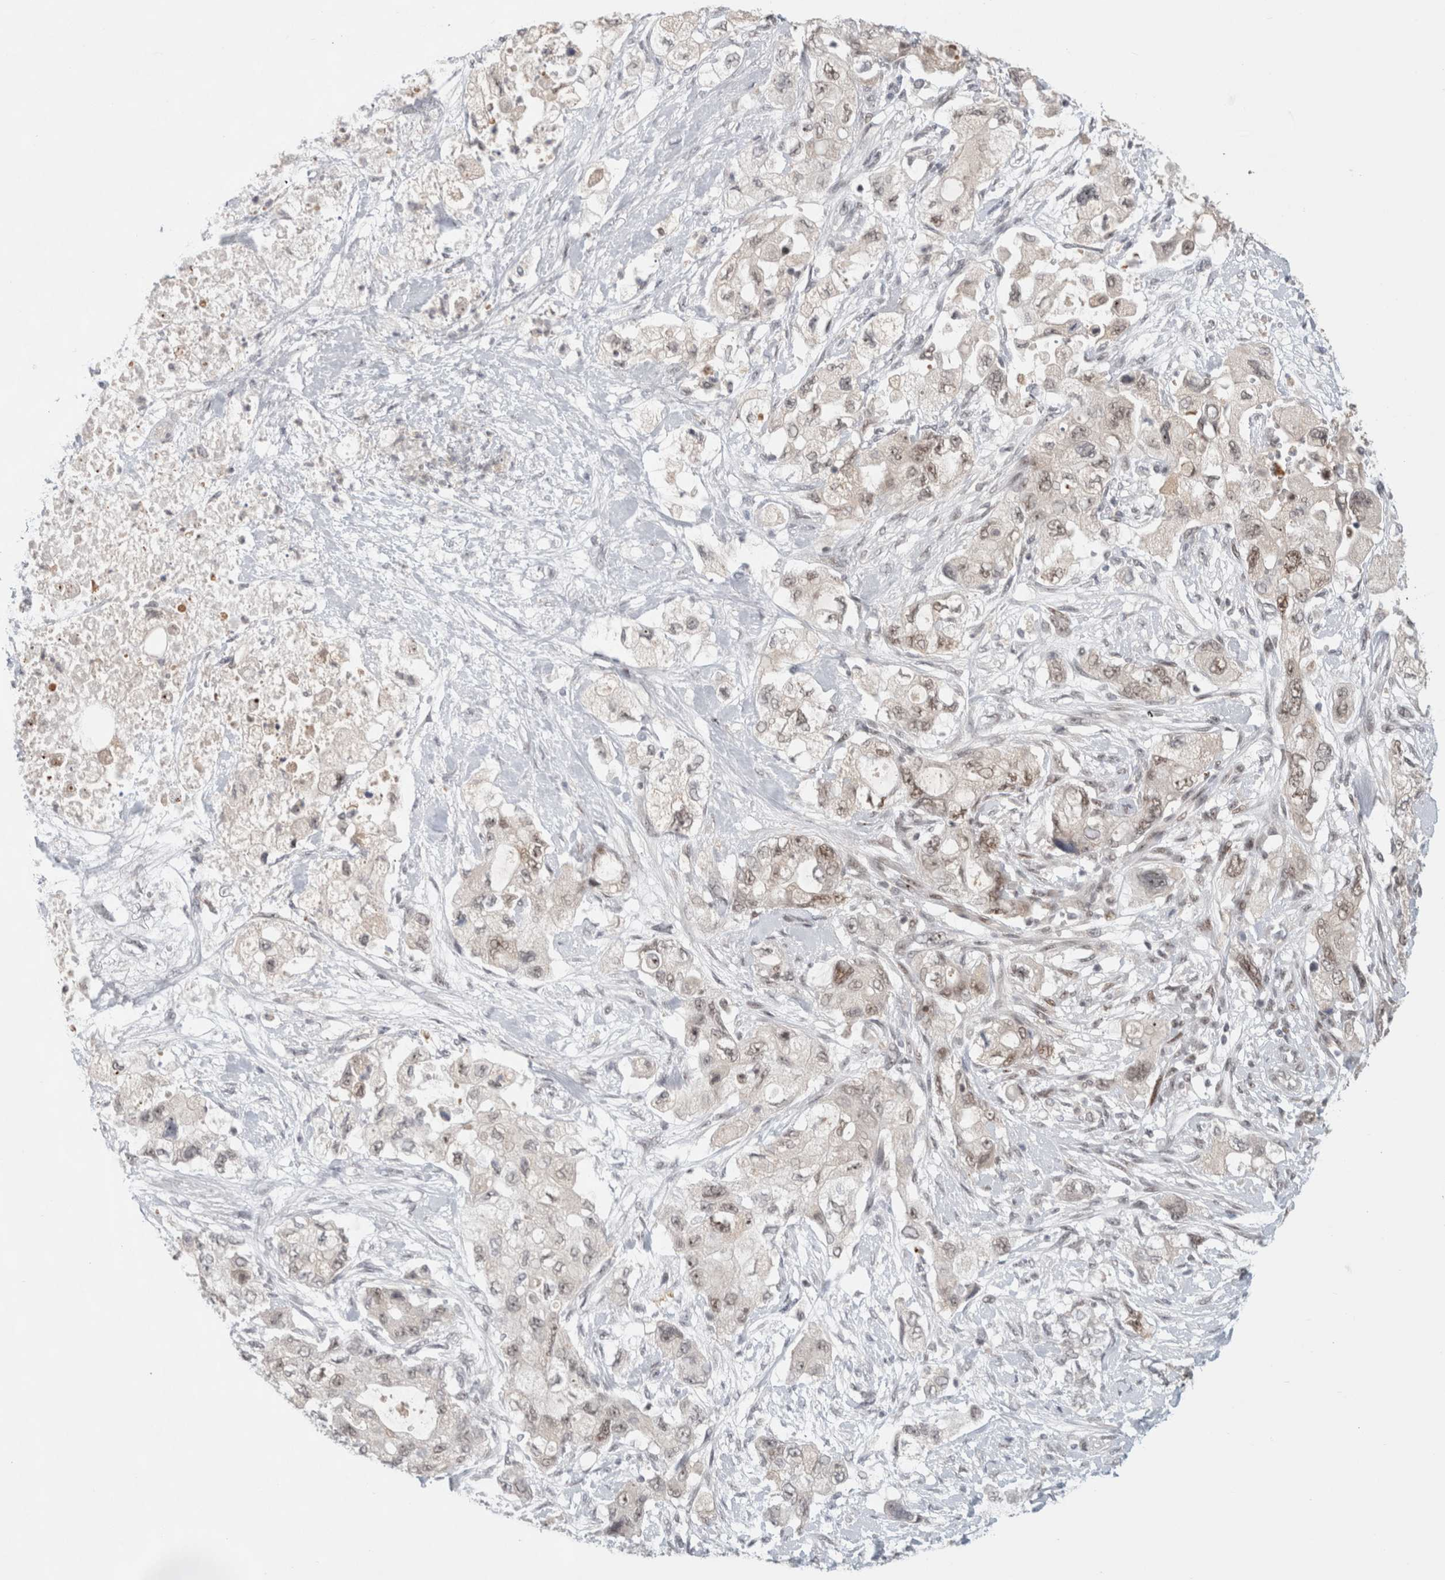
{"staining": {"intensity": "weak", "quantity": ">75%", "location": "nuclear"}, "tissue": "pancreatic cancer", "cell_type": "Tumor cells", "image_type": "cancer", "snomed": [{"axis": "morphology", "description": "Adenocarcinoma, NOS"}, {"axis": "topography", "description": "Pancreas"}], "caption": "Immunohistochemical staining of human pancreatic cancer displays weak nuclear protein staining in about >75% of tumor cells.", "gene": "SENP6", "patient": {"sex": "female", "age": 73}}